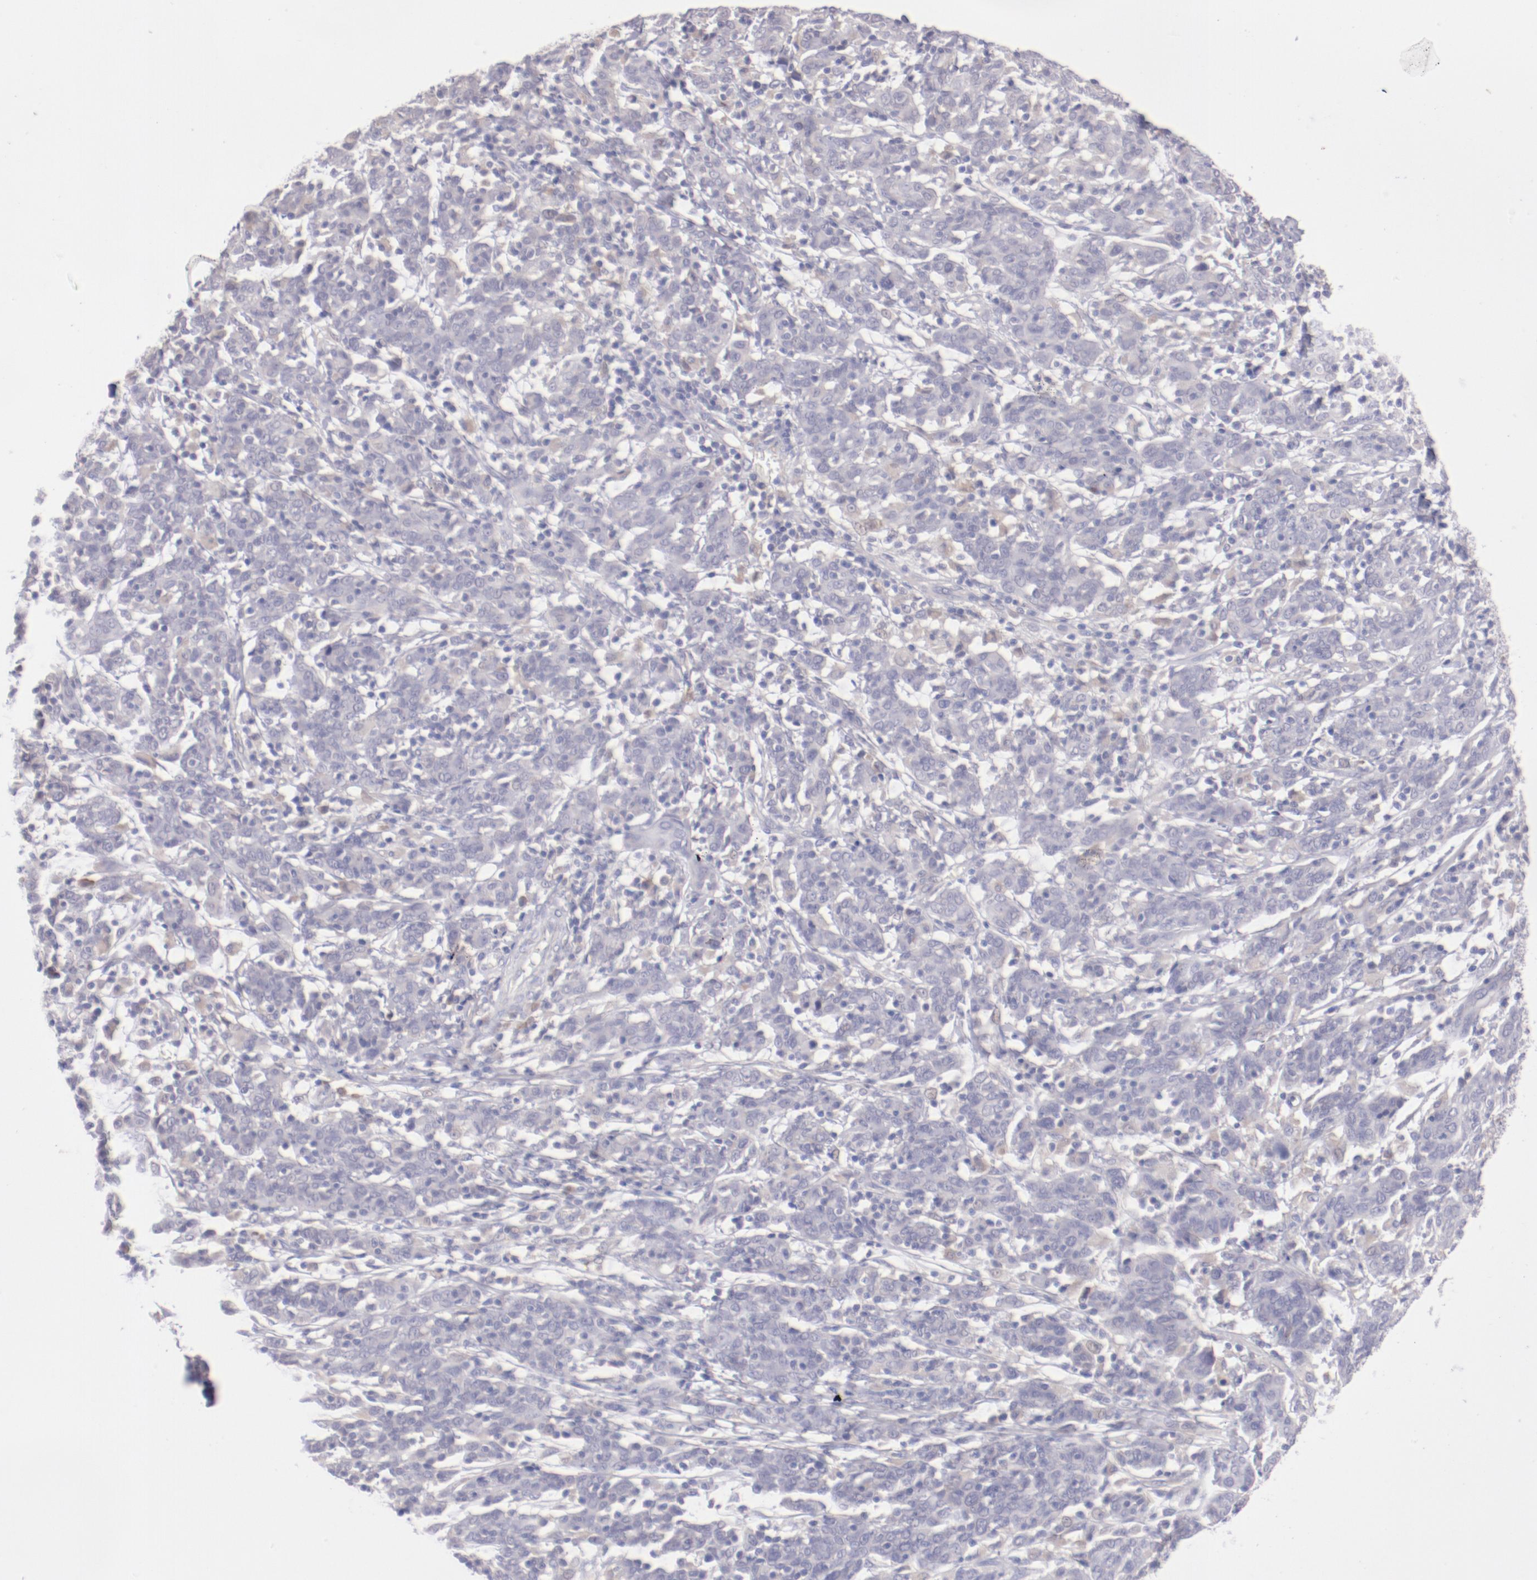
{"staining": {"intensity": "negative", "quantity": "none", "location": "none"}, "tissue": "cervical cancer", "cell_type": "Tumor cells", "image_type": "cancer", "snomed": [{"axis": "morphology", "description": "Normal tissue, NOS"}, {"axis": "morphology", "description": "Squamous cell carcinoma, NOS"}, {"axis": "topography", "description": "Cervix"}], "caption": "The histopathology image demonstrates no staining of tumor cells in squamous cell carcinoma (cervical). (Brightfield microscopy of DAB (3,3'-diaminobenzidine) immunohistochemistry at high magnification).", "gene": "TRAF3", "patient": {"sex": "female", "age": 67}}